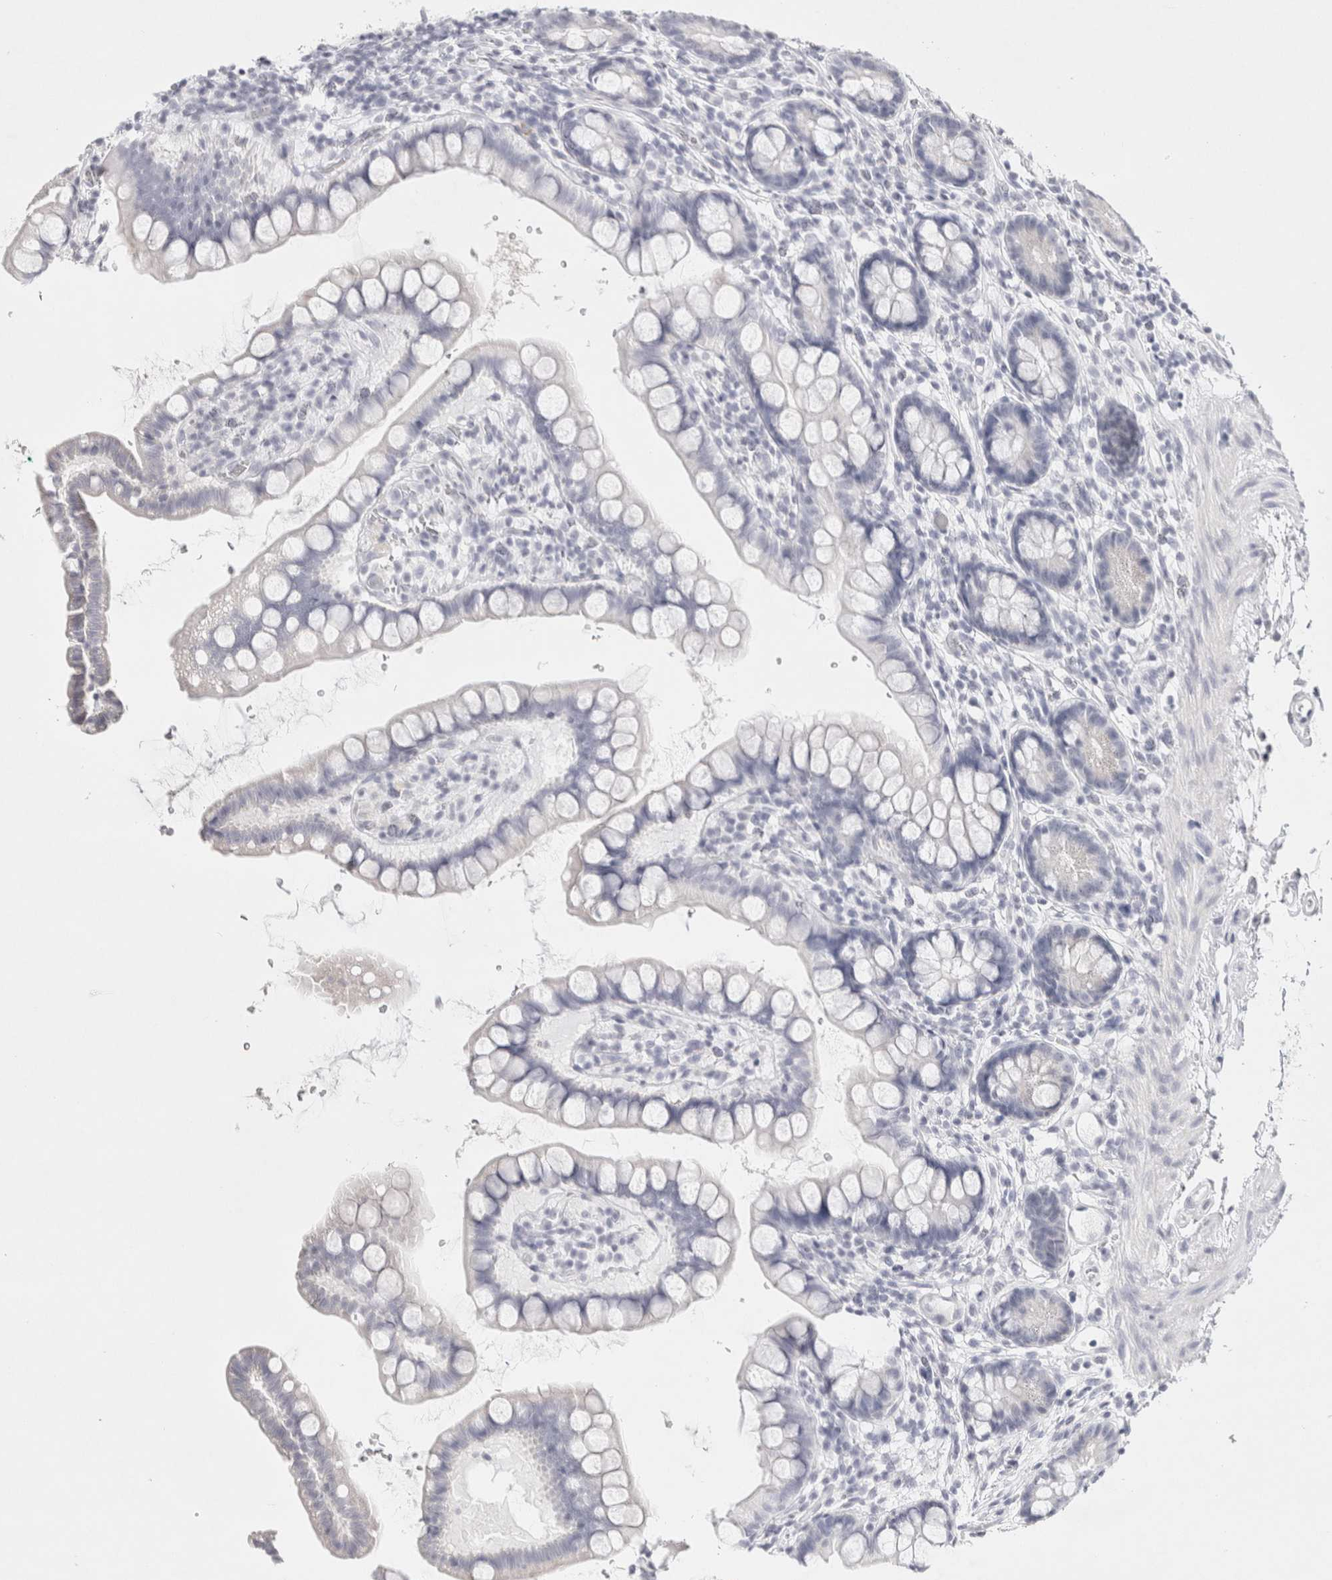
{"staining": {"intensity": "negative", "quantity": "none", "location": "none"}, "tissue": "small intestine", "cell_type": "Glandular cells", "image_type": "normal", "snomed": [{"axis": "morphology", "description": "Normal tissue, NOS"}, {"axis": "topography", "description": "Smooth muscle"}, {"axis": "topography", "description": "Small intestine"}], "caption": "Photomicrograph shows no significant protein positivity in glandular cells of normal small intestine.", "gene": "GARIN1A", "patient": {"sex": "female", "age": 84}}